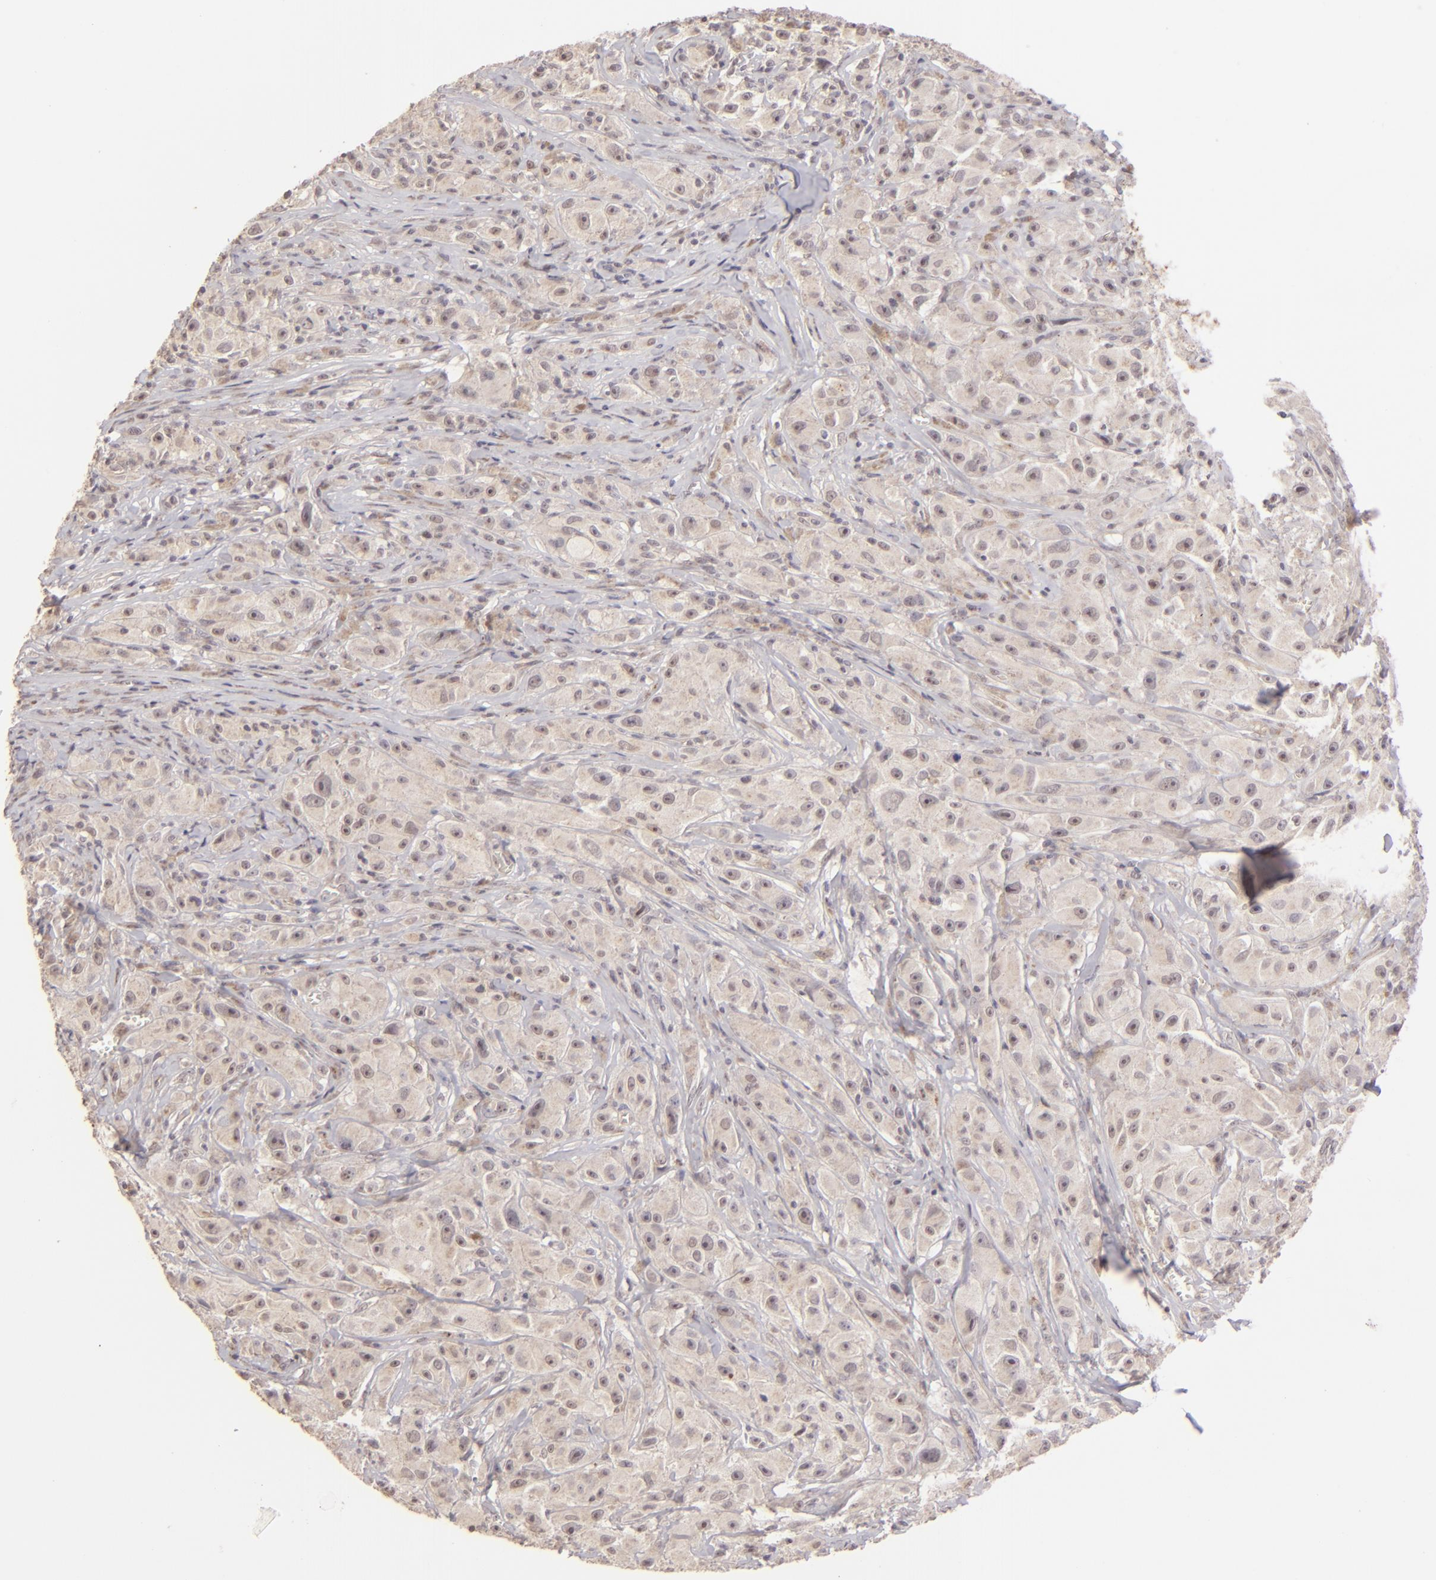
{"staining": {"intensity": "weak", "quantity": ">75%", "location": "cytoplasmic/membranous"}, "tissue": "melanoma", "cell_type": "Tumor cells", "image_type": "cancer", "snomed": [{"axis": "morphology", "description": "Malignant melanoma, NOS"}, {"axis": "topography", "description": "Skin"}], "caption": "About >75% of tumor cells in melanoma demonstrate weak cytoplasmic/membranous protein positivity as visualized by brown immunohistochemical staining.", "gene": "CLDN1", "patient": {"sex": "male", "age": 56}}